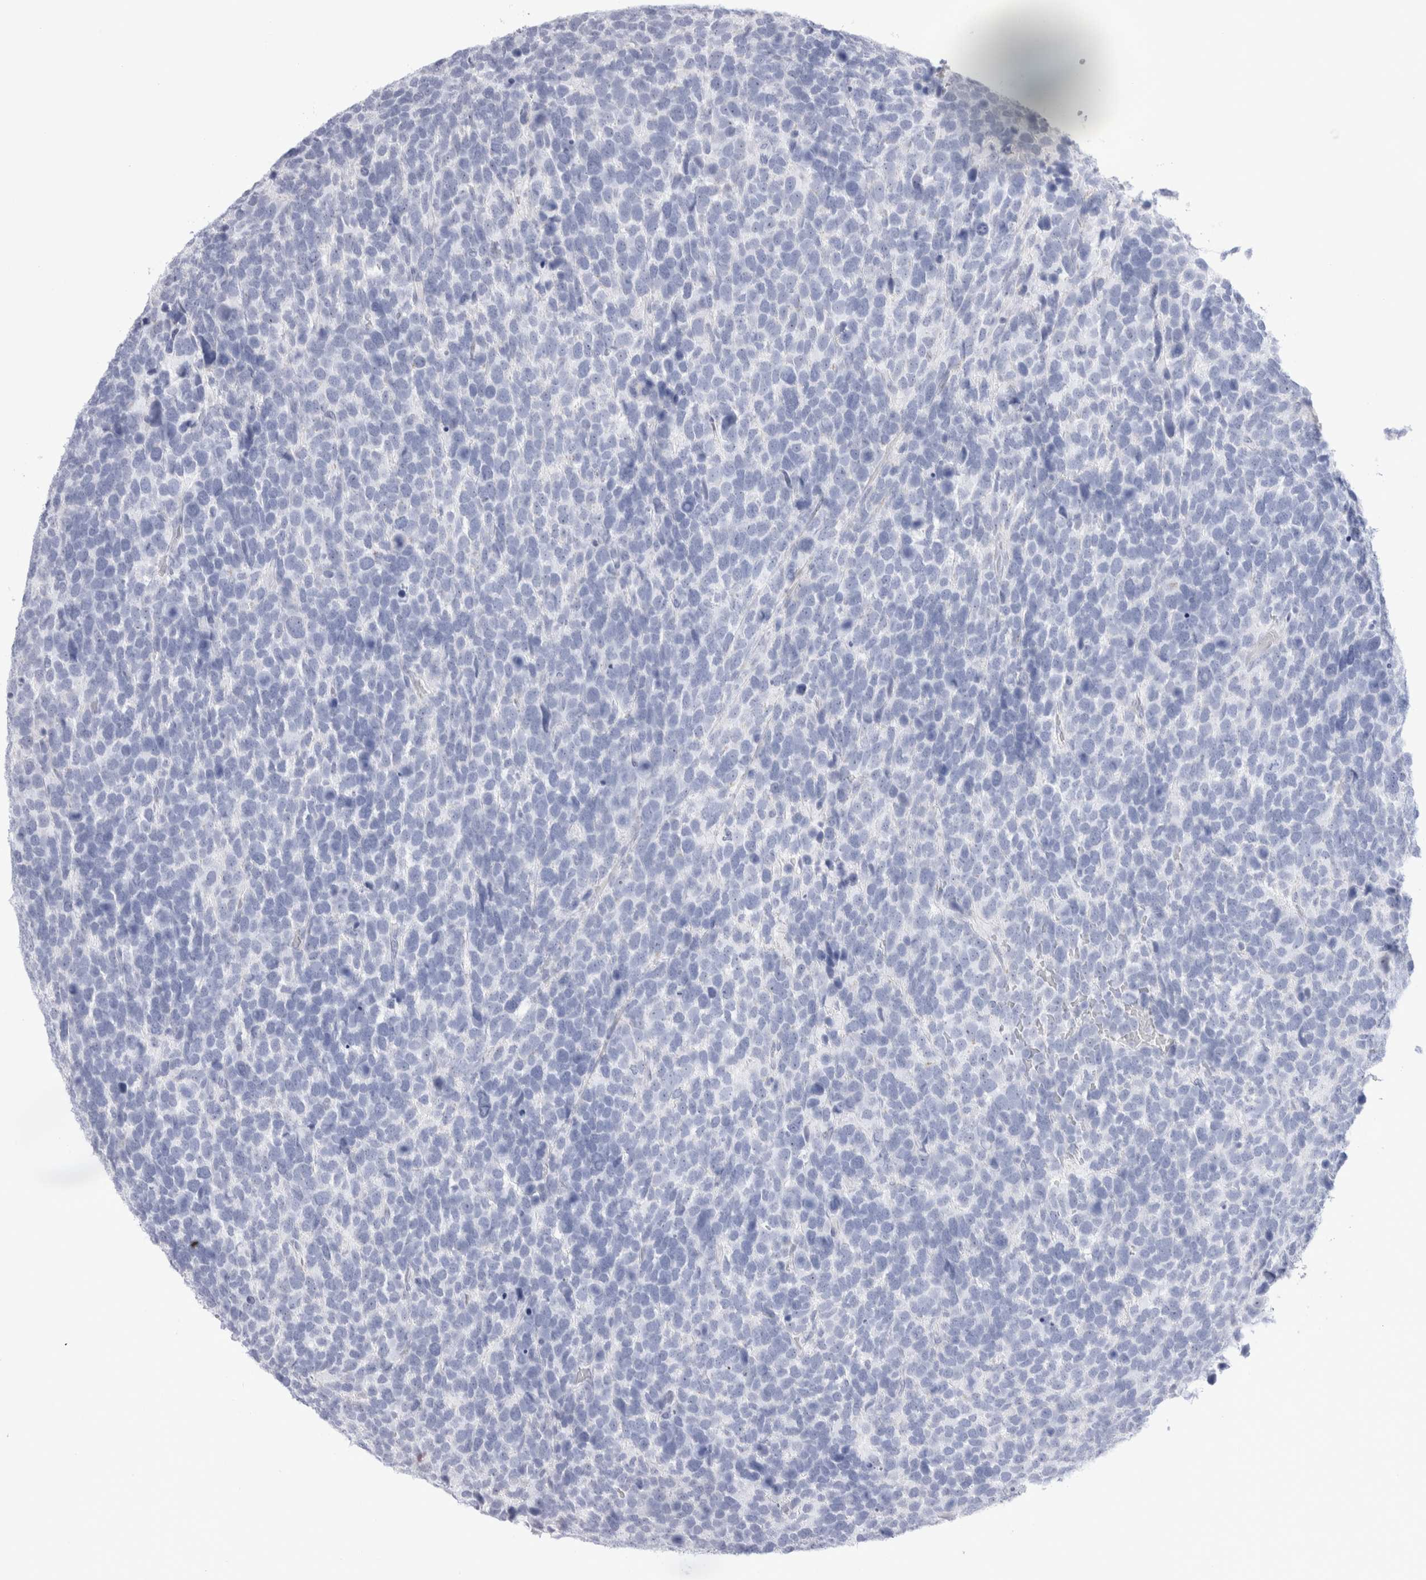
{"staining": {"intensity": "negative", "quantity": "none", "location": "none"}, "tissue": "urothelial cancer", "cell_type": "Tumor cells", "image_type": "cancer", "snomed": [{"axis": "morphology", "description": "Urothelial carcinoma, High grade"}, {"axis": "topography", "description": "Urinary bladder"}], "caption": "High power microscopy photomicrograph of an IHC histopathology image of urothelial carcinoma (high-grade), revealing no significant staining in tumor cells.", "gene": "MUC15", "patient": {"sex": "female", "age": 82}}